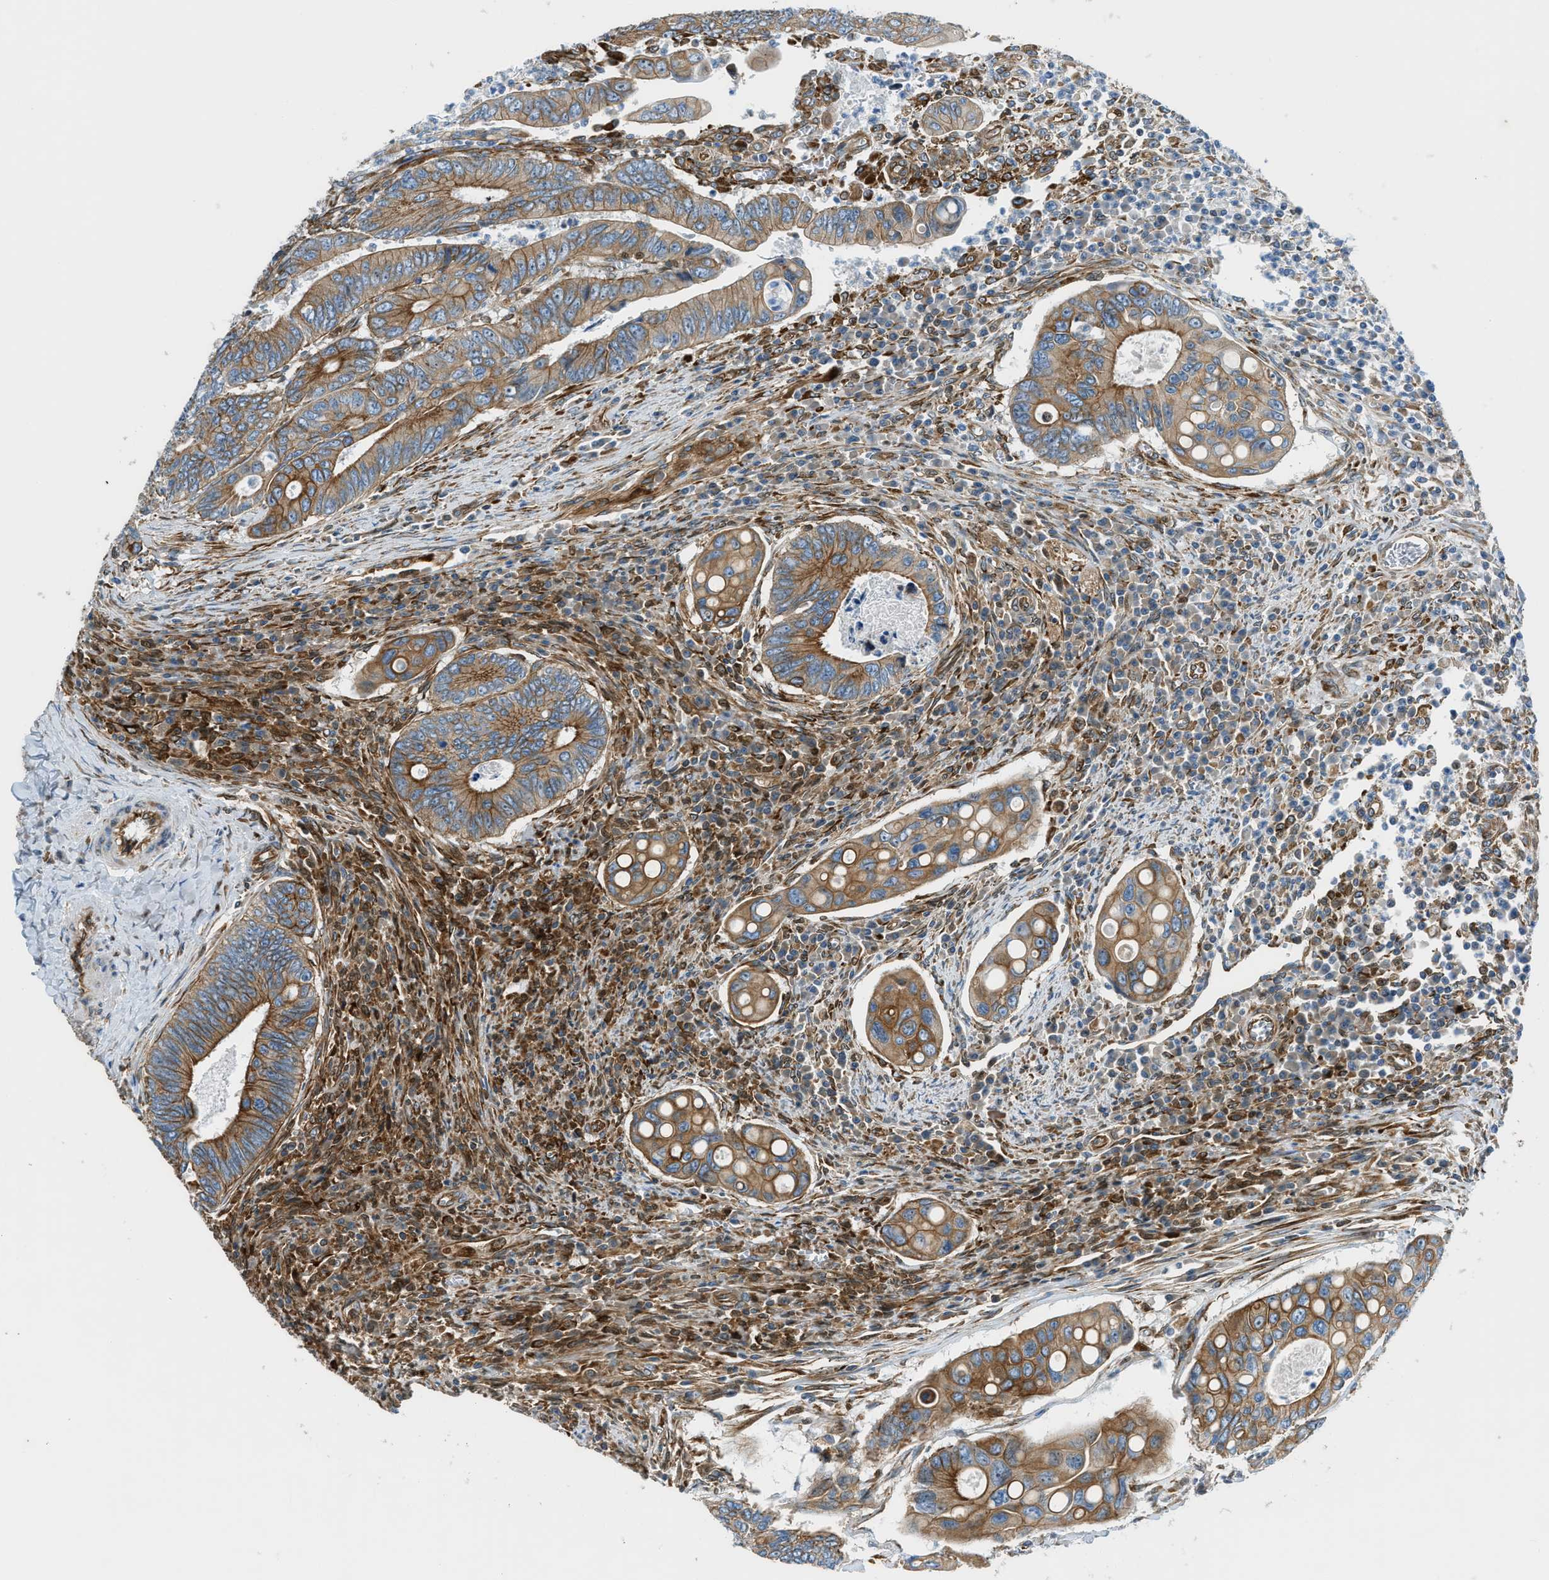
{"staining": {"intensity": "strong", "quantity": ">75%", "location": "cytoplasmic/membranous"}, "tissue": "colorectal cancer", "cell_type": "Tumor cells", "image_type": "cancer", "snomed": [{"axis": "morphology", "description": "Inflammation, NOS"}, {"axis": "morphology", "description": "Adenocarcinoma, NOS"}, {"axis": "topography", "description": "Colon"}], "caption": "Colorectal adenocarcinoma was stained to show a protein in brown. There is high levels of strong cytoplasmic/membranous staining in about >75% of tumor cells.", "gene": "DMAC1", "patient": {"sex": "male", "age": 72}}